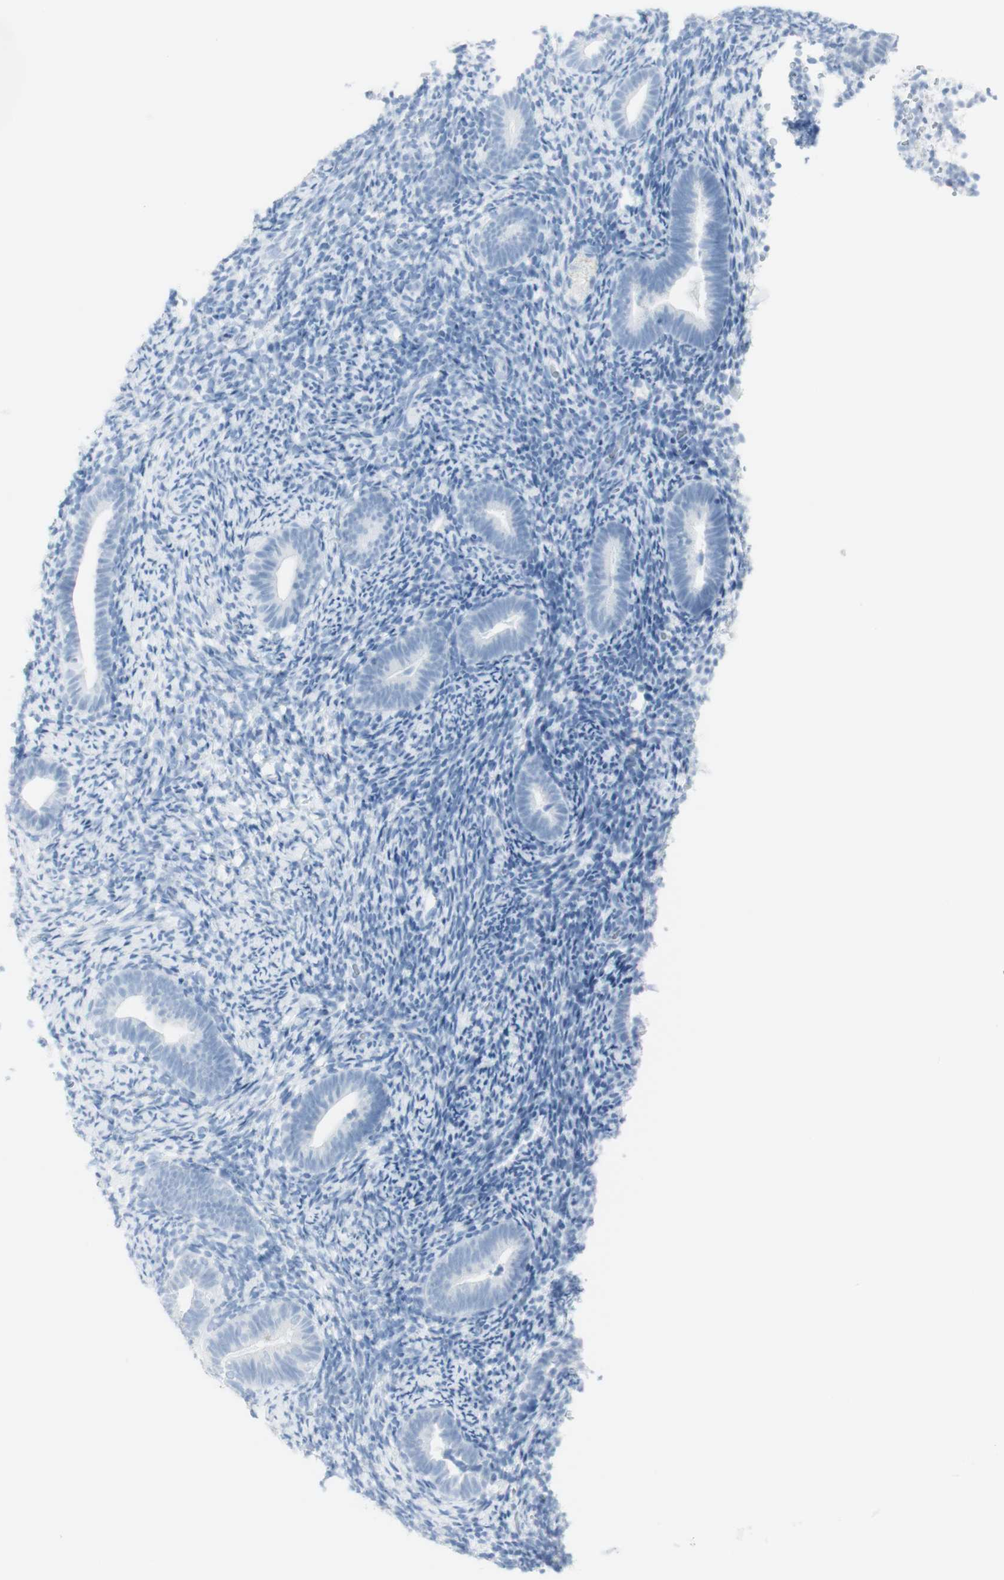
{"staining": {"intensity": "negative", "quantity": "none", "location": "none"}, "tissue": "endometrium", "cell_type": "Cells in endometrial stroma", "image_type": "normal", "snomed": [{"axis": "morphology", "description": "Normal tissue, NOS"}, {"axis": "topography", "description": "Endometrium"}], "caption": "An immunohistochemistry (IHC) image of unremarkable endometrium is shown. There is no staining in cells in endometrial stroma of endometrium.", "gene": "NAPSA", "patient": {"sex": "female", "age": 51}}